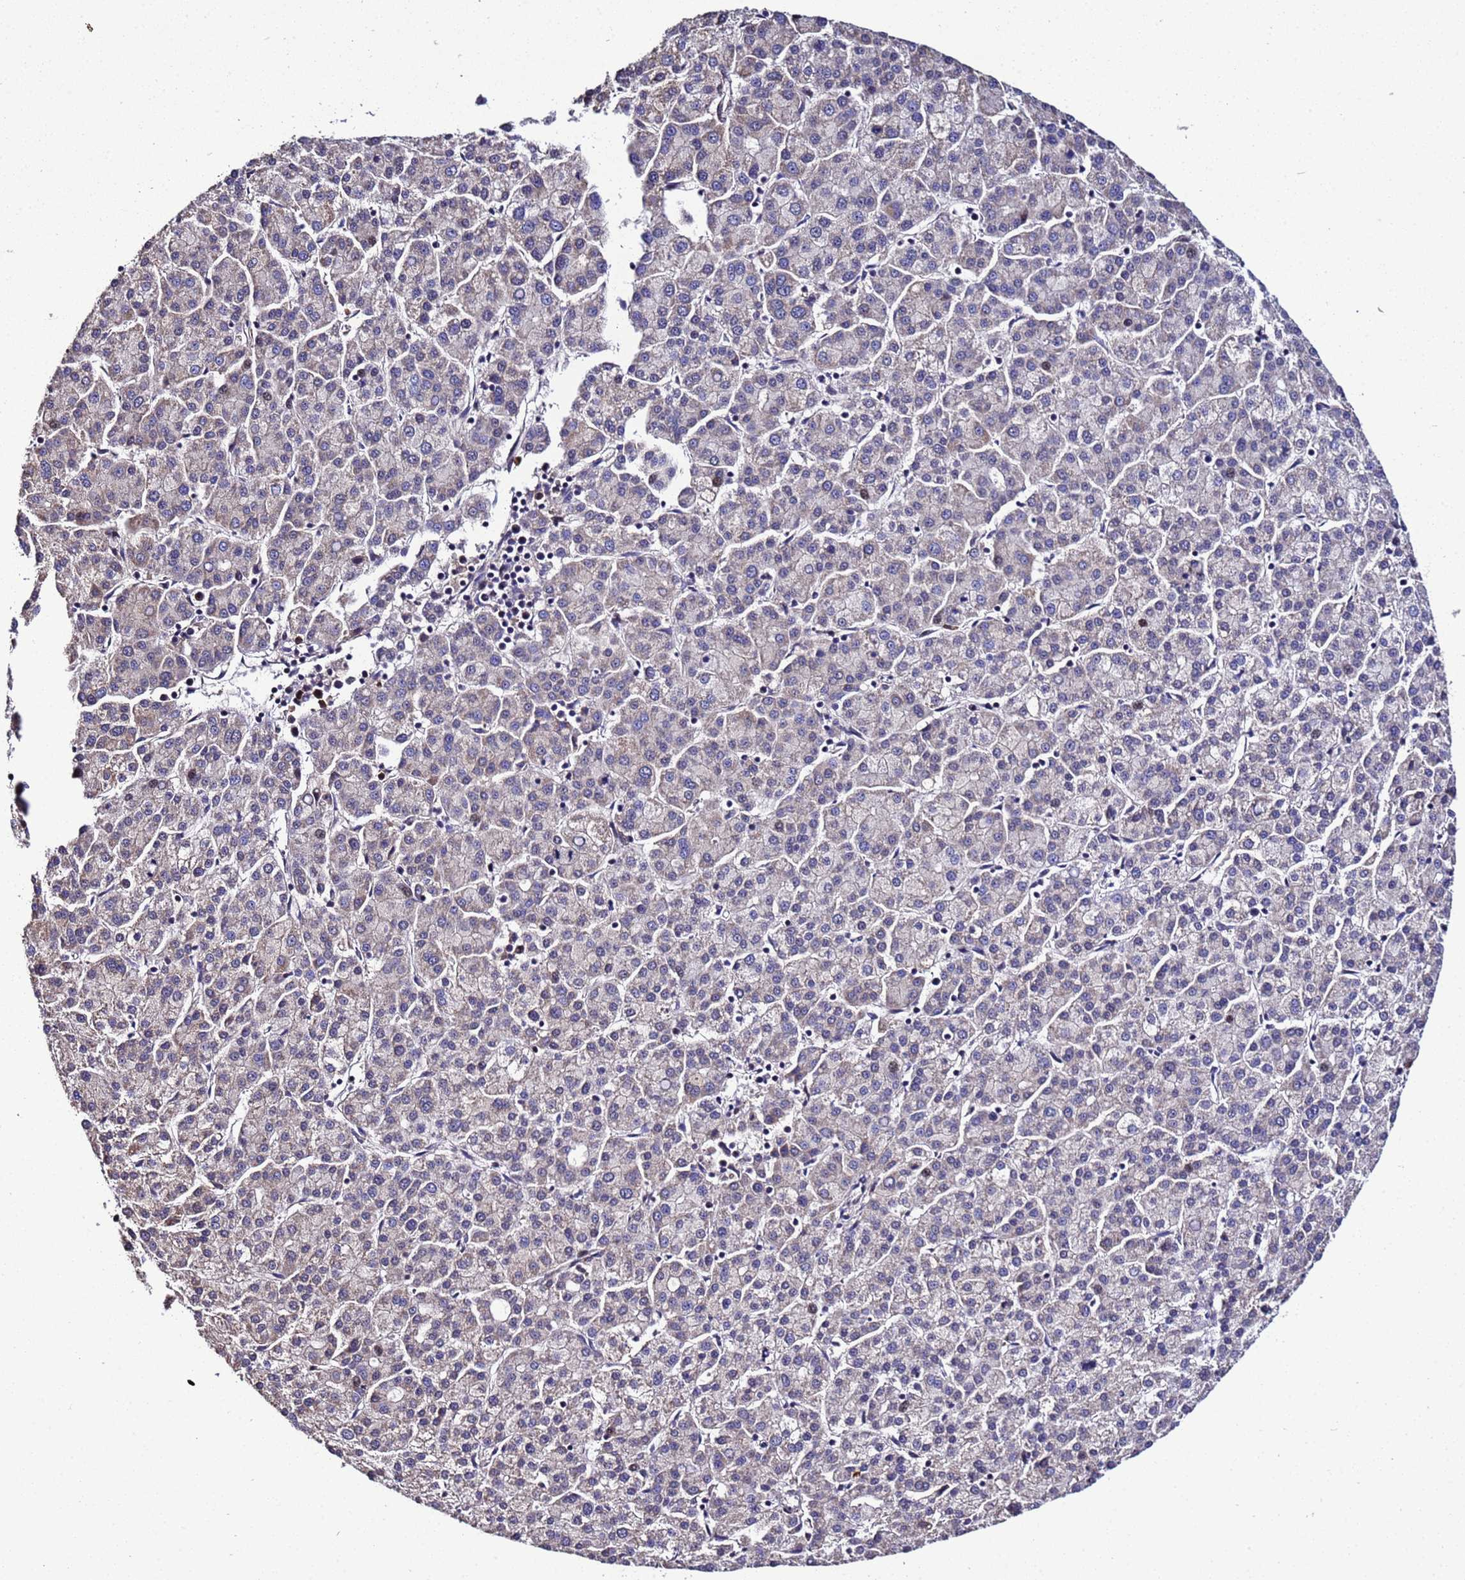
{"staining": {"intensity": "weak", "quantity": "<25%", "location": "cytoplasmic/membranous"}, "tissue": "liver cancer", "cell_type": "Tumor cells", "image_type": "cancer", "snomed": [{"axis": "morphology", "description": "Carcinoma, Hepatocellular, NOS"}, {"axis": "topography", "description": "Liver"}], "caption": "Immunohistochemical staining of liver hepatocellular carcinoma displays no significant positivity in tumor cells. (DAB (3,3'-diaminobenzidine) immunohistochemistry (IHC) visualized using brightfield microscopy, high magnification).", "gene": "WNK4", "patient": {"sex": "female", "age": 58}}